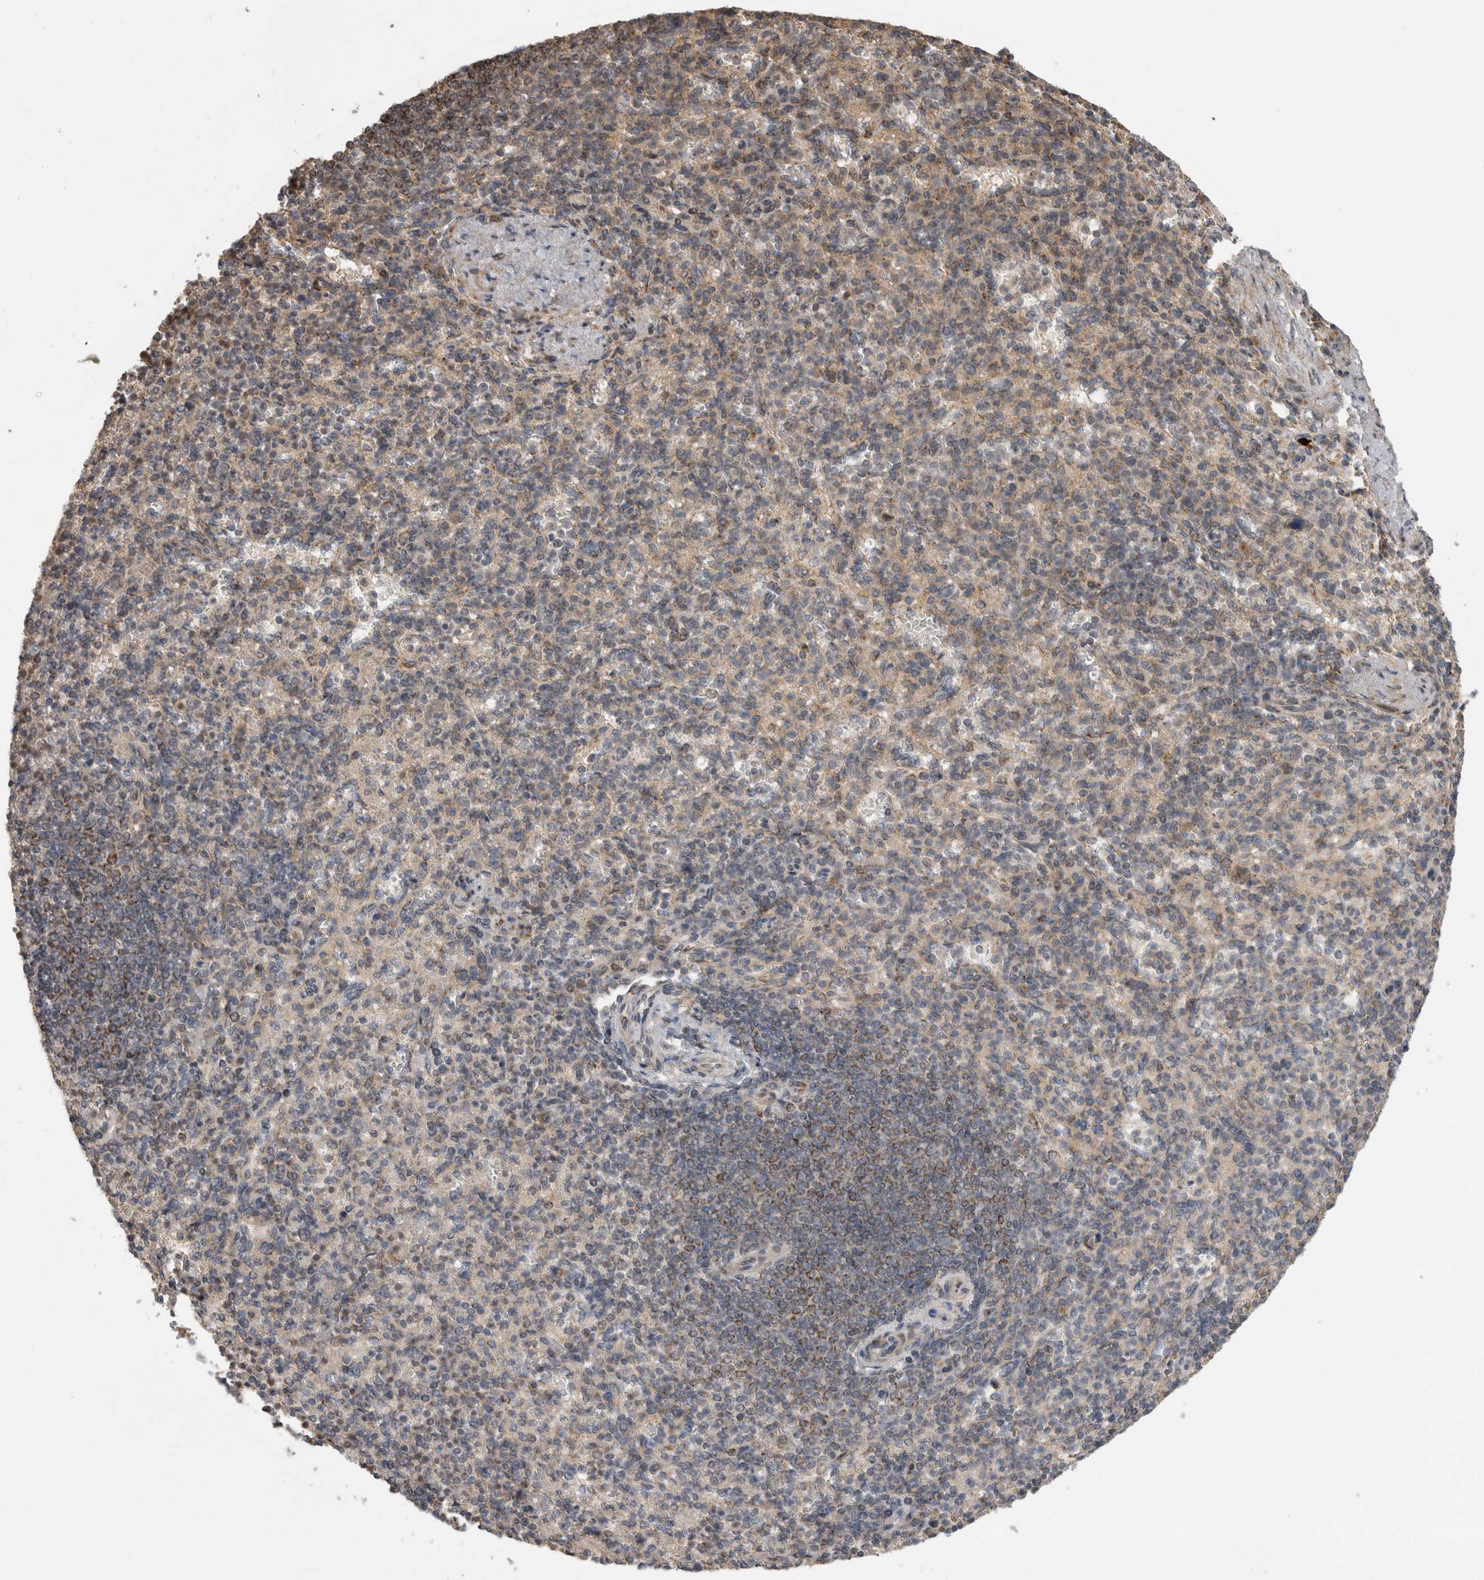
{"staining": {"intensity": "weak", "quantity": "<25%", "location": "cytoplasmic/membranous"}, "tissue": "spleen", "cell_type": "Cells in red pulp", "image_type": "normal", "snomed": [{"axis": "morphology", "description": "Normal tissue, NOS"}, {"axis": "topography", "description": "Spleen"}], "caption": "There is no significant expression in cells in red pulp of spleen. (Brightfield microscopy of DAB immunohistochemistry (IHC) at high magnification).", "gene": "KCNIP1", "patient": {"sex": "female", "age": 74}}